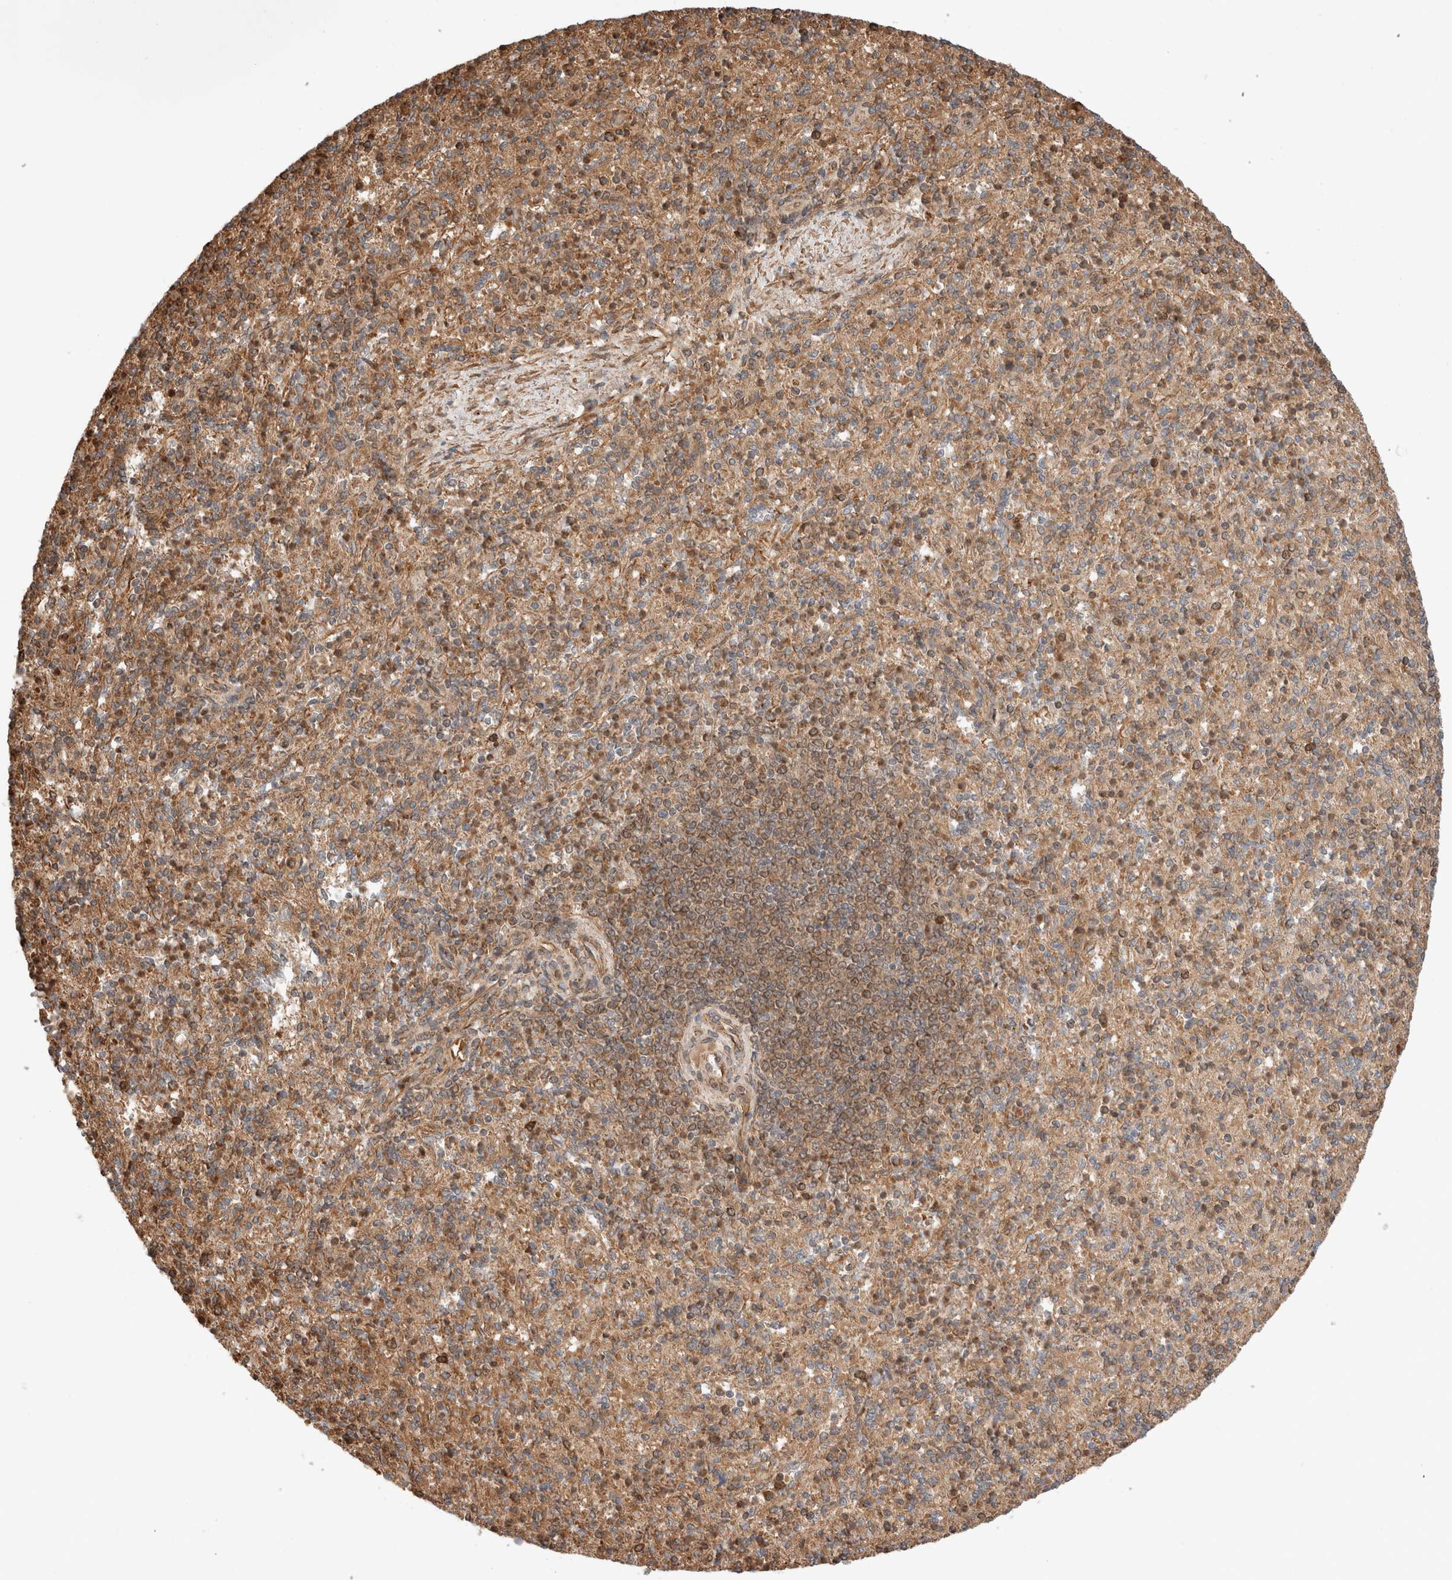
{"staining": {"intensity": "moderate", "quantity": ">75%", "location": "cytoplasmic/membranous"}, "tissue": "spleen", "cell_type": "Cells in red pulp", "image_type": "normal", "snomed": [{"axis": "morphology", "description": "Normal tissue, NOS"}, {"axis": "topography", "description": "Spleen"}], "caption": "A histopathology image of human spleen stained for a protein demonstrates moderate cytoplasmic/membranous brown staining in cells in red pulp. (Stains: DAB (3,3'-diaminobenzidine) in brown, nuclei in blue, Microscopy: brightfield microscopy at high magnification).", "gene": "ZNF649", "patient": {"sex": "female", "age": 74}}